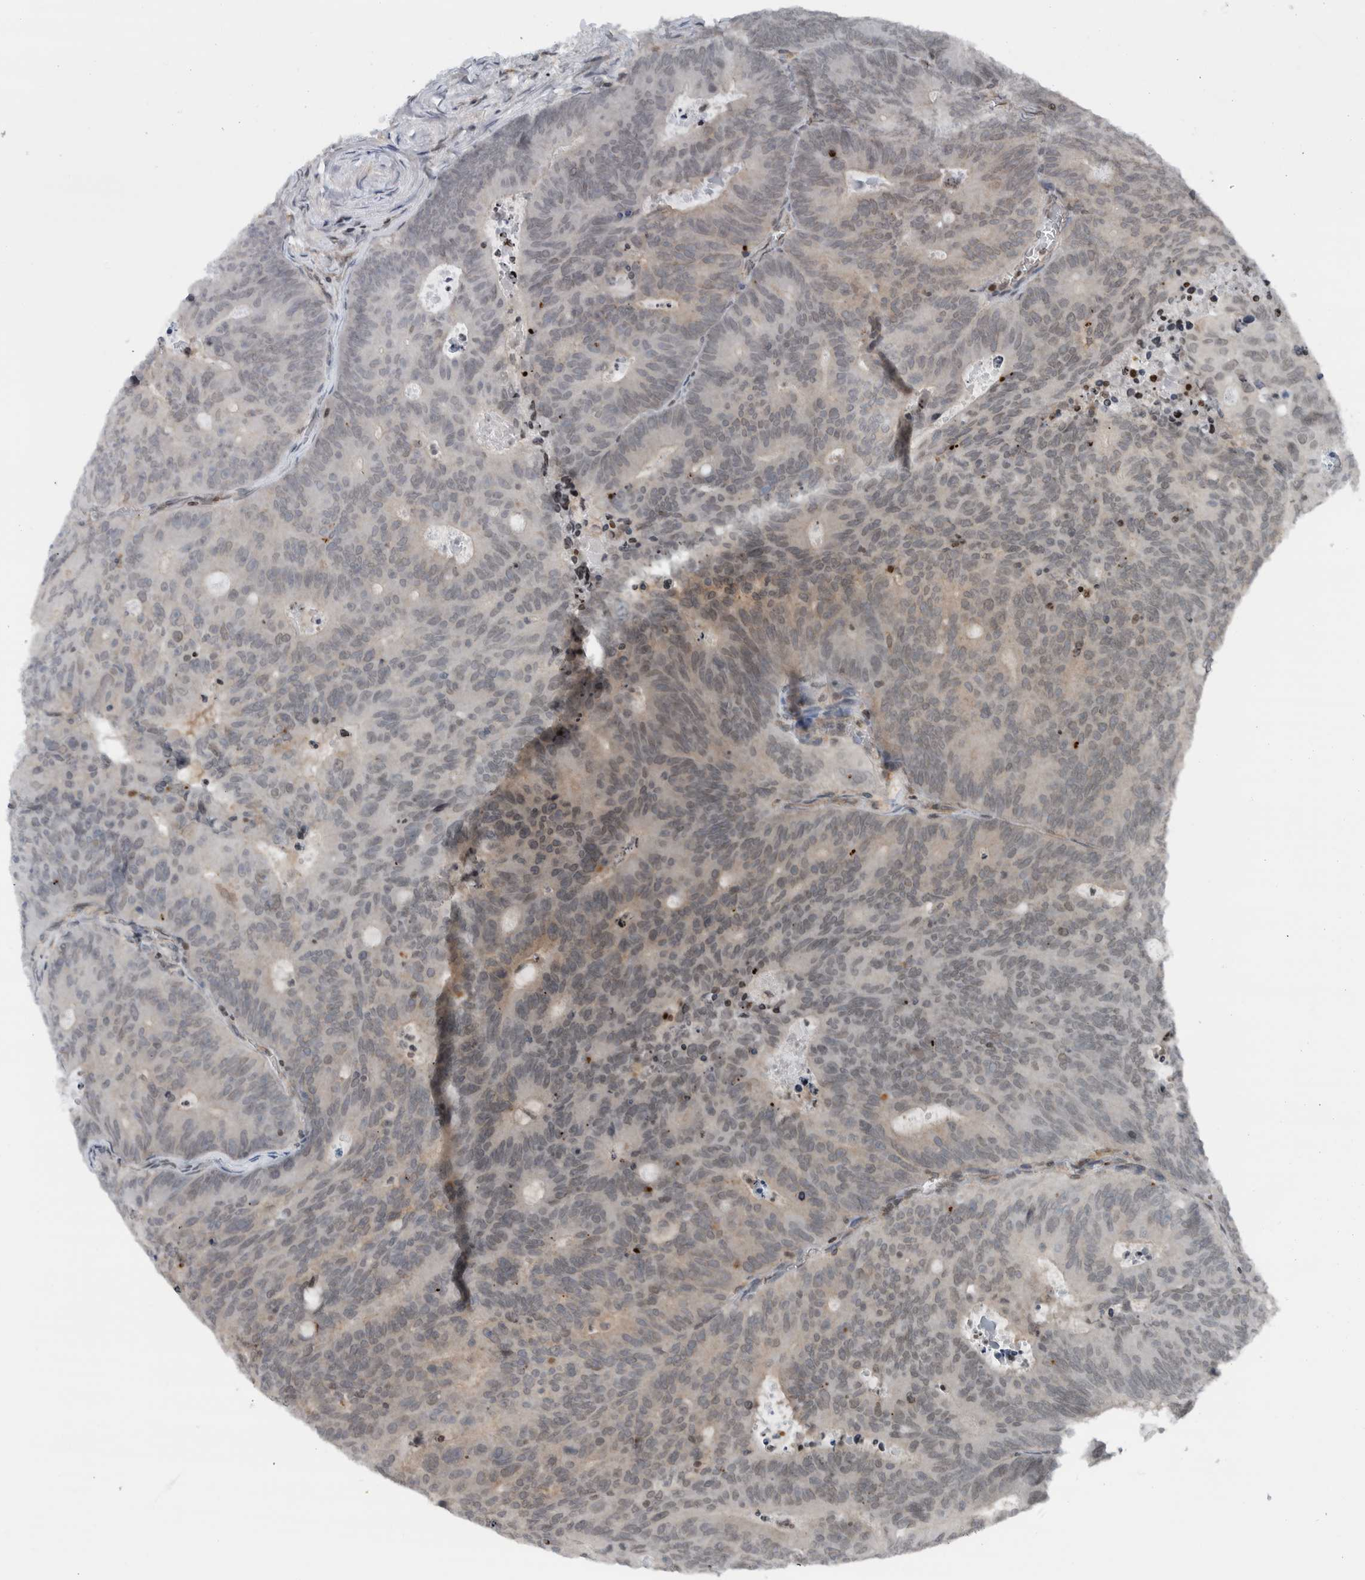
{"staining": {"intensity": "weak", "quantity": "25%-75%", "location": "nuclear"}, "tissue": "colorectal cancer", "cell_type": "Tumor cells", "image_type": "cancer", "snomed": [{"axis": "morphology", "description": "Adenocarcinoma, NOS"}, {"axis": "topography", "description": "Colon"}], "caption": "Protein staining of adenocarcinoma (colorectal) tissue exhibits weak nuclear positivity in approximately 25%-75% of tumor cells.", "gene": "NPLOC4", "patient": {"sex": "male", "age": 87}}